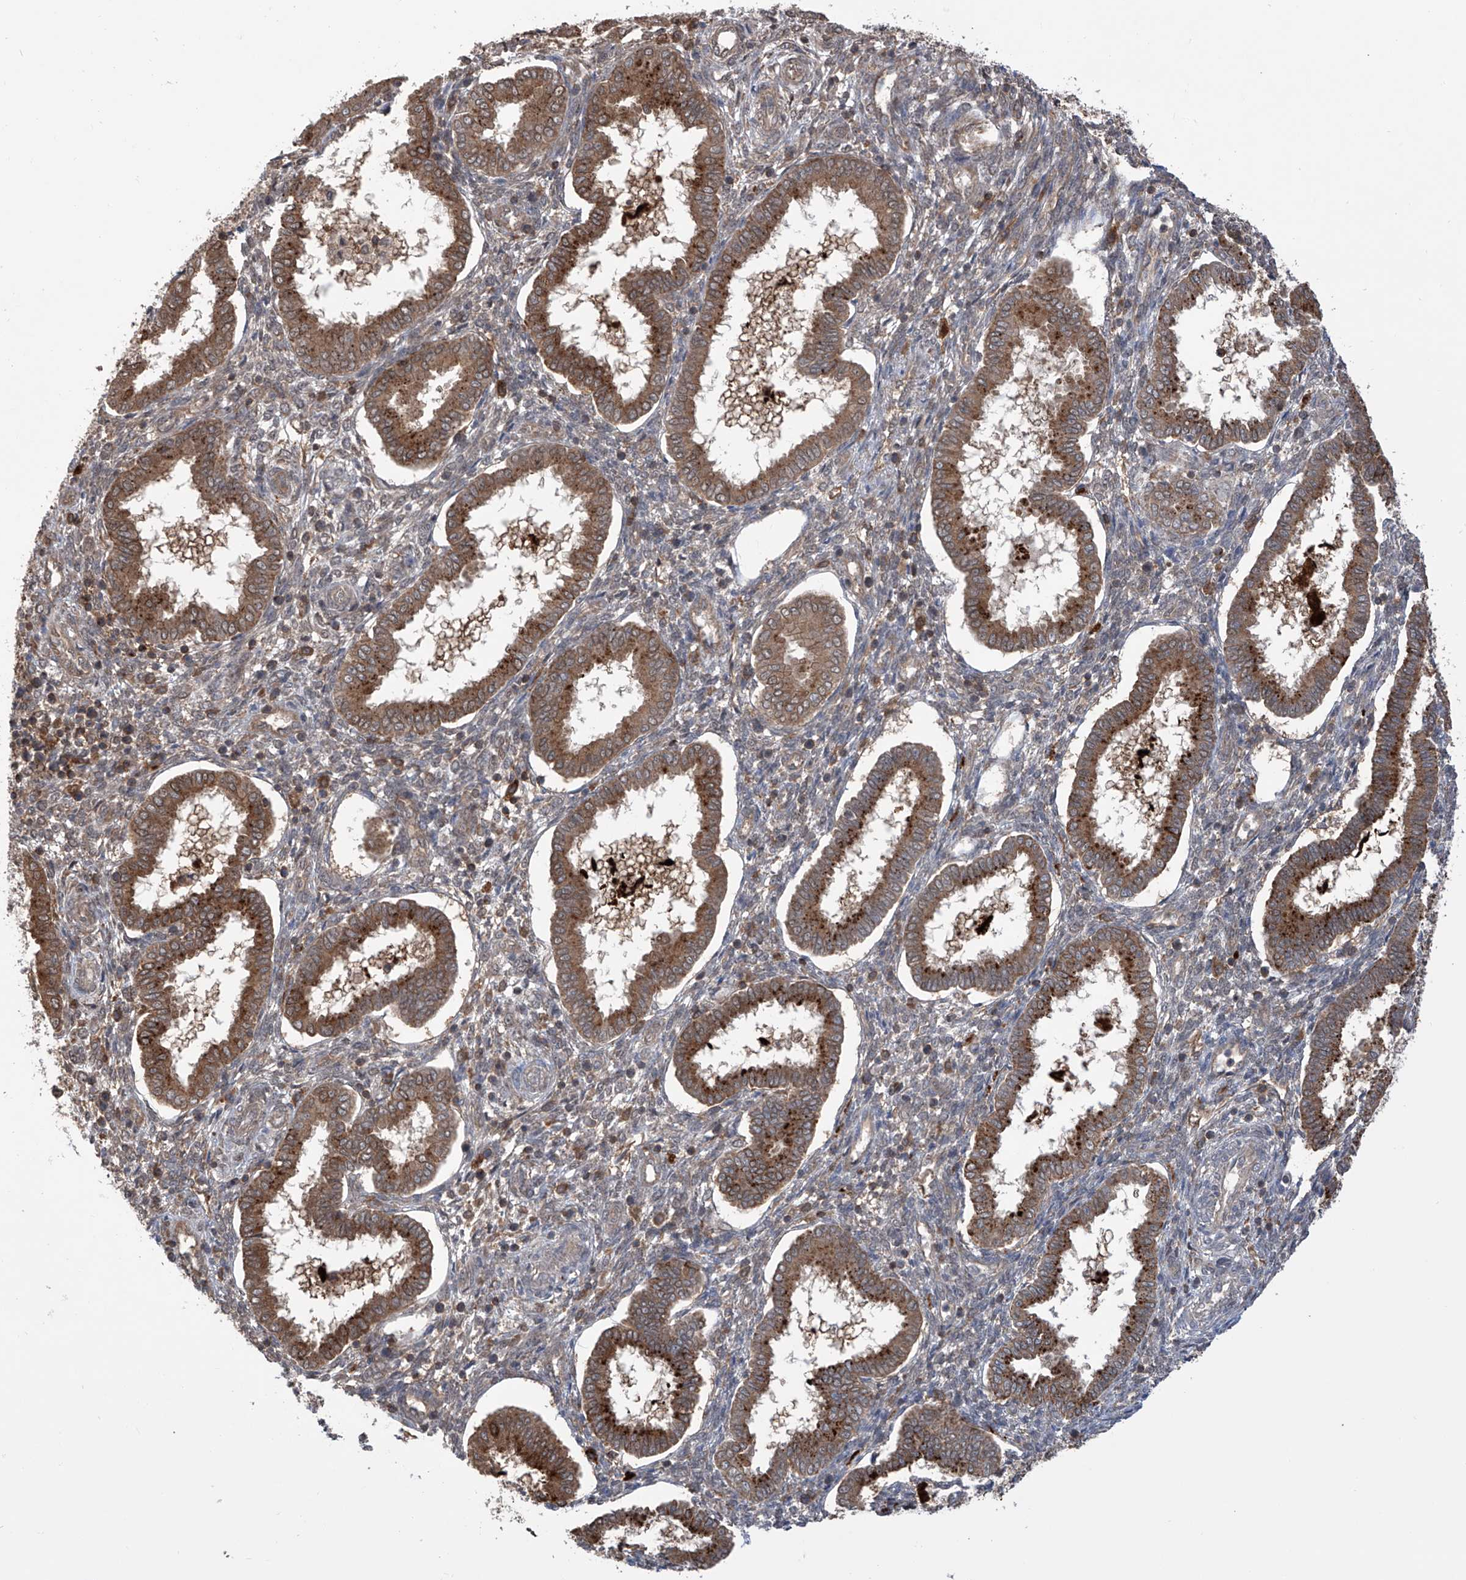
{"staining": {"intensity": "moderate", "quantity": "<25%", "location": "cytoplasmic/membranous"}, "tissue": "endometrium", "cell_type": "Cells in endometrial stroma", "image_type": "normal", "snomed": [{"axis": "morphology", "description": "Normal tissue, NOS"}, {"axis": "topography", "description": "Endometrium"}], "caption": "Immunohistochemistry histopathology image of benign endometrium: endometrium stained using IHC reveals low levels of moderate protein expression localized specifically in the cytoplasmic/membranous of cells in endometrial stroma, appearing as a cytoplasmic/membranous brown color.", "gene": "HOXC8", "patient": {"sex": "female", "age": 24}}